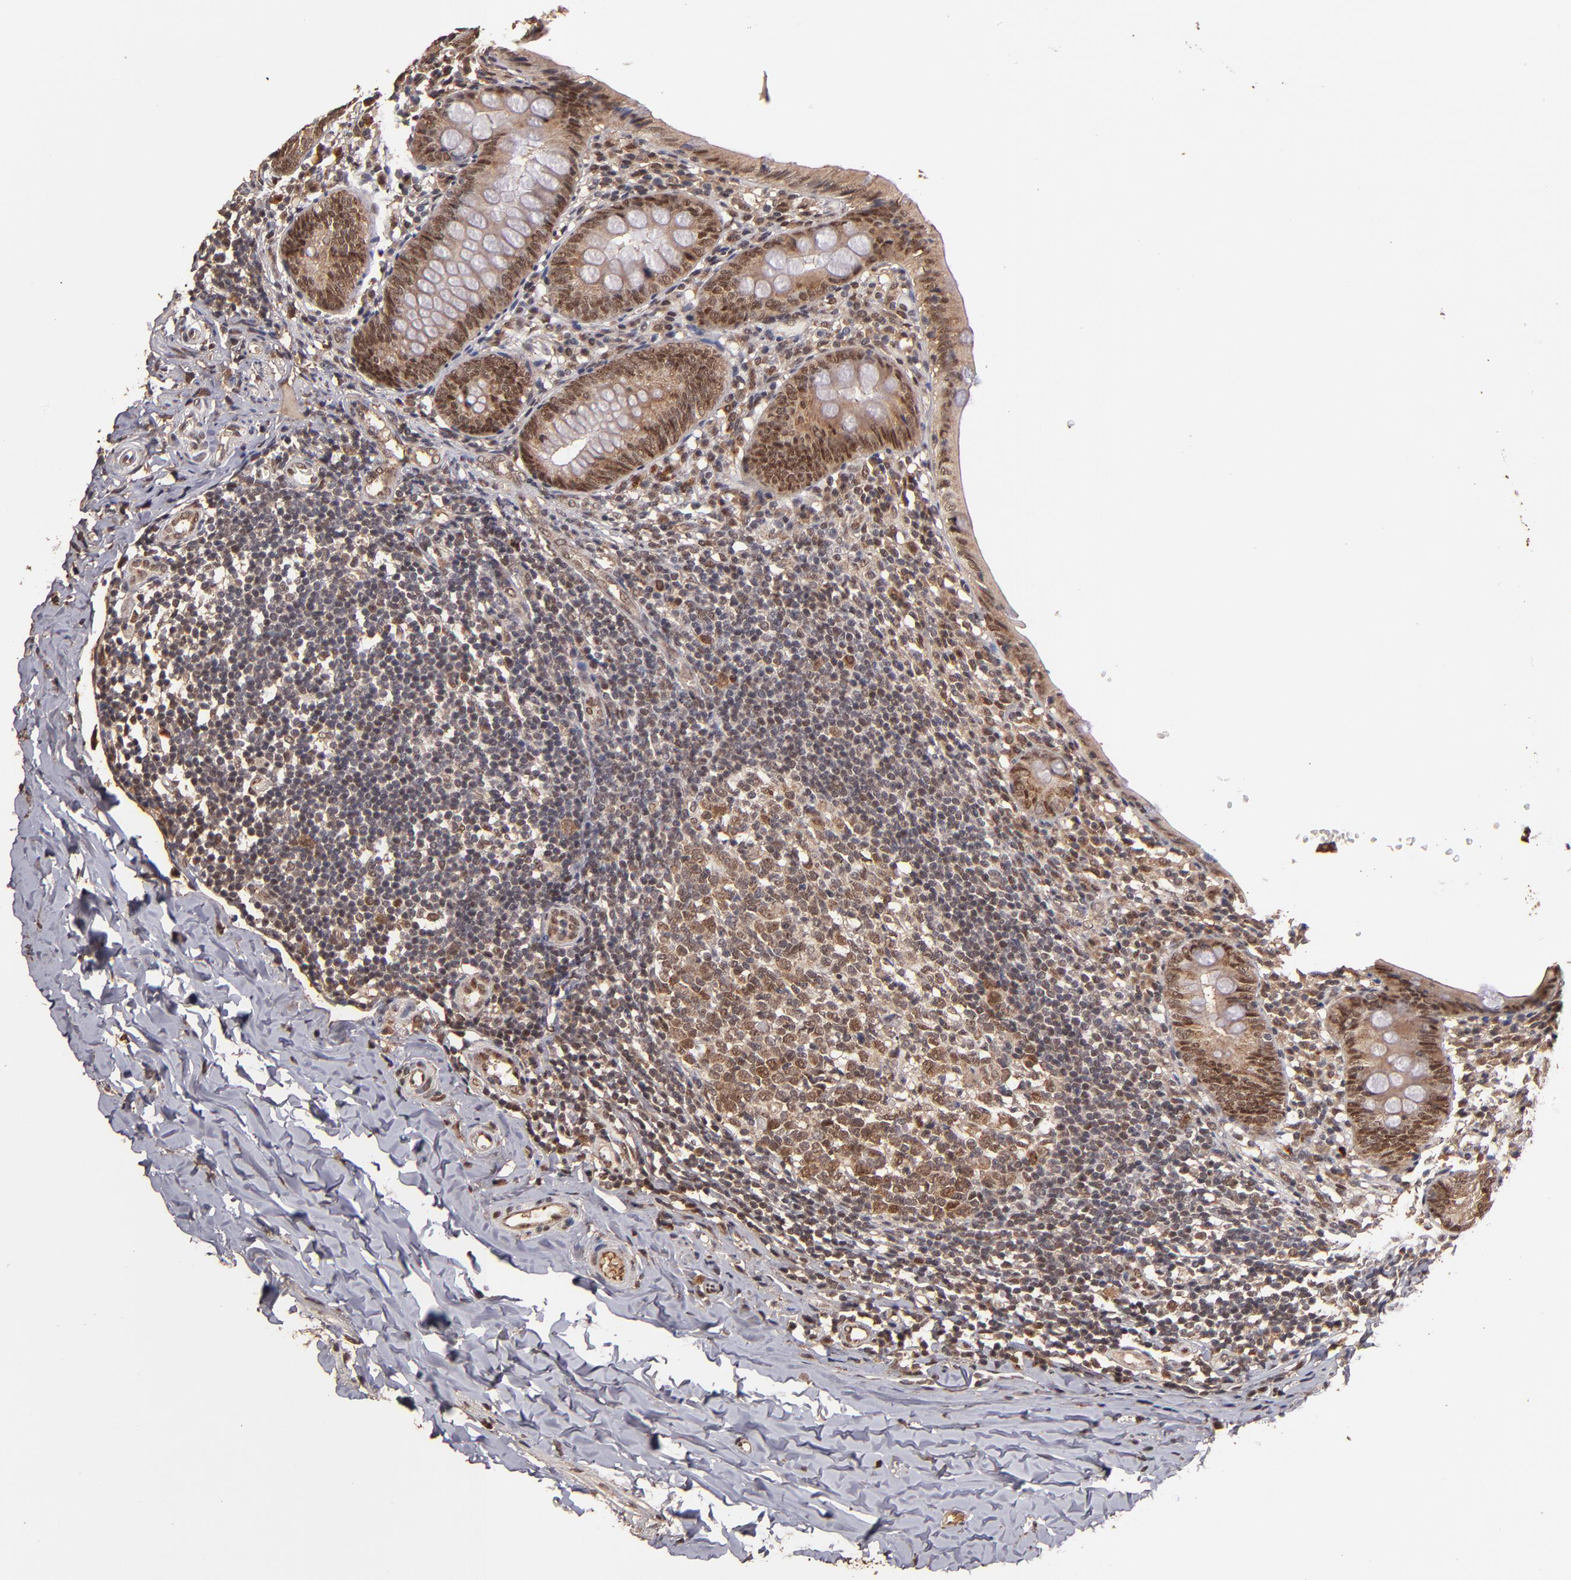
{"staining": {"intensity": "moderate", "quantity": ">75%", "location": "cytoplasmic/membranous,nuclear"}, "tissue": "appendix", "cell_type": "Glandular cells", "image_type": "normal", "snomed": [{"axis": "morphology", "description": "Normal tissue, NOS"}, {"axis": "topography", "description": "Appendix"}], "caption": "Appendix stained for a protein (brown) exhibits moderate cytoplasmic/membranous,nuclear positive positivity in about >75% of glandular cells.", "gene": "EAPP", "patient": {"sex": "female", "age": 17}}